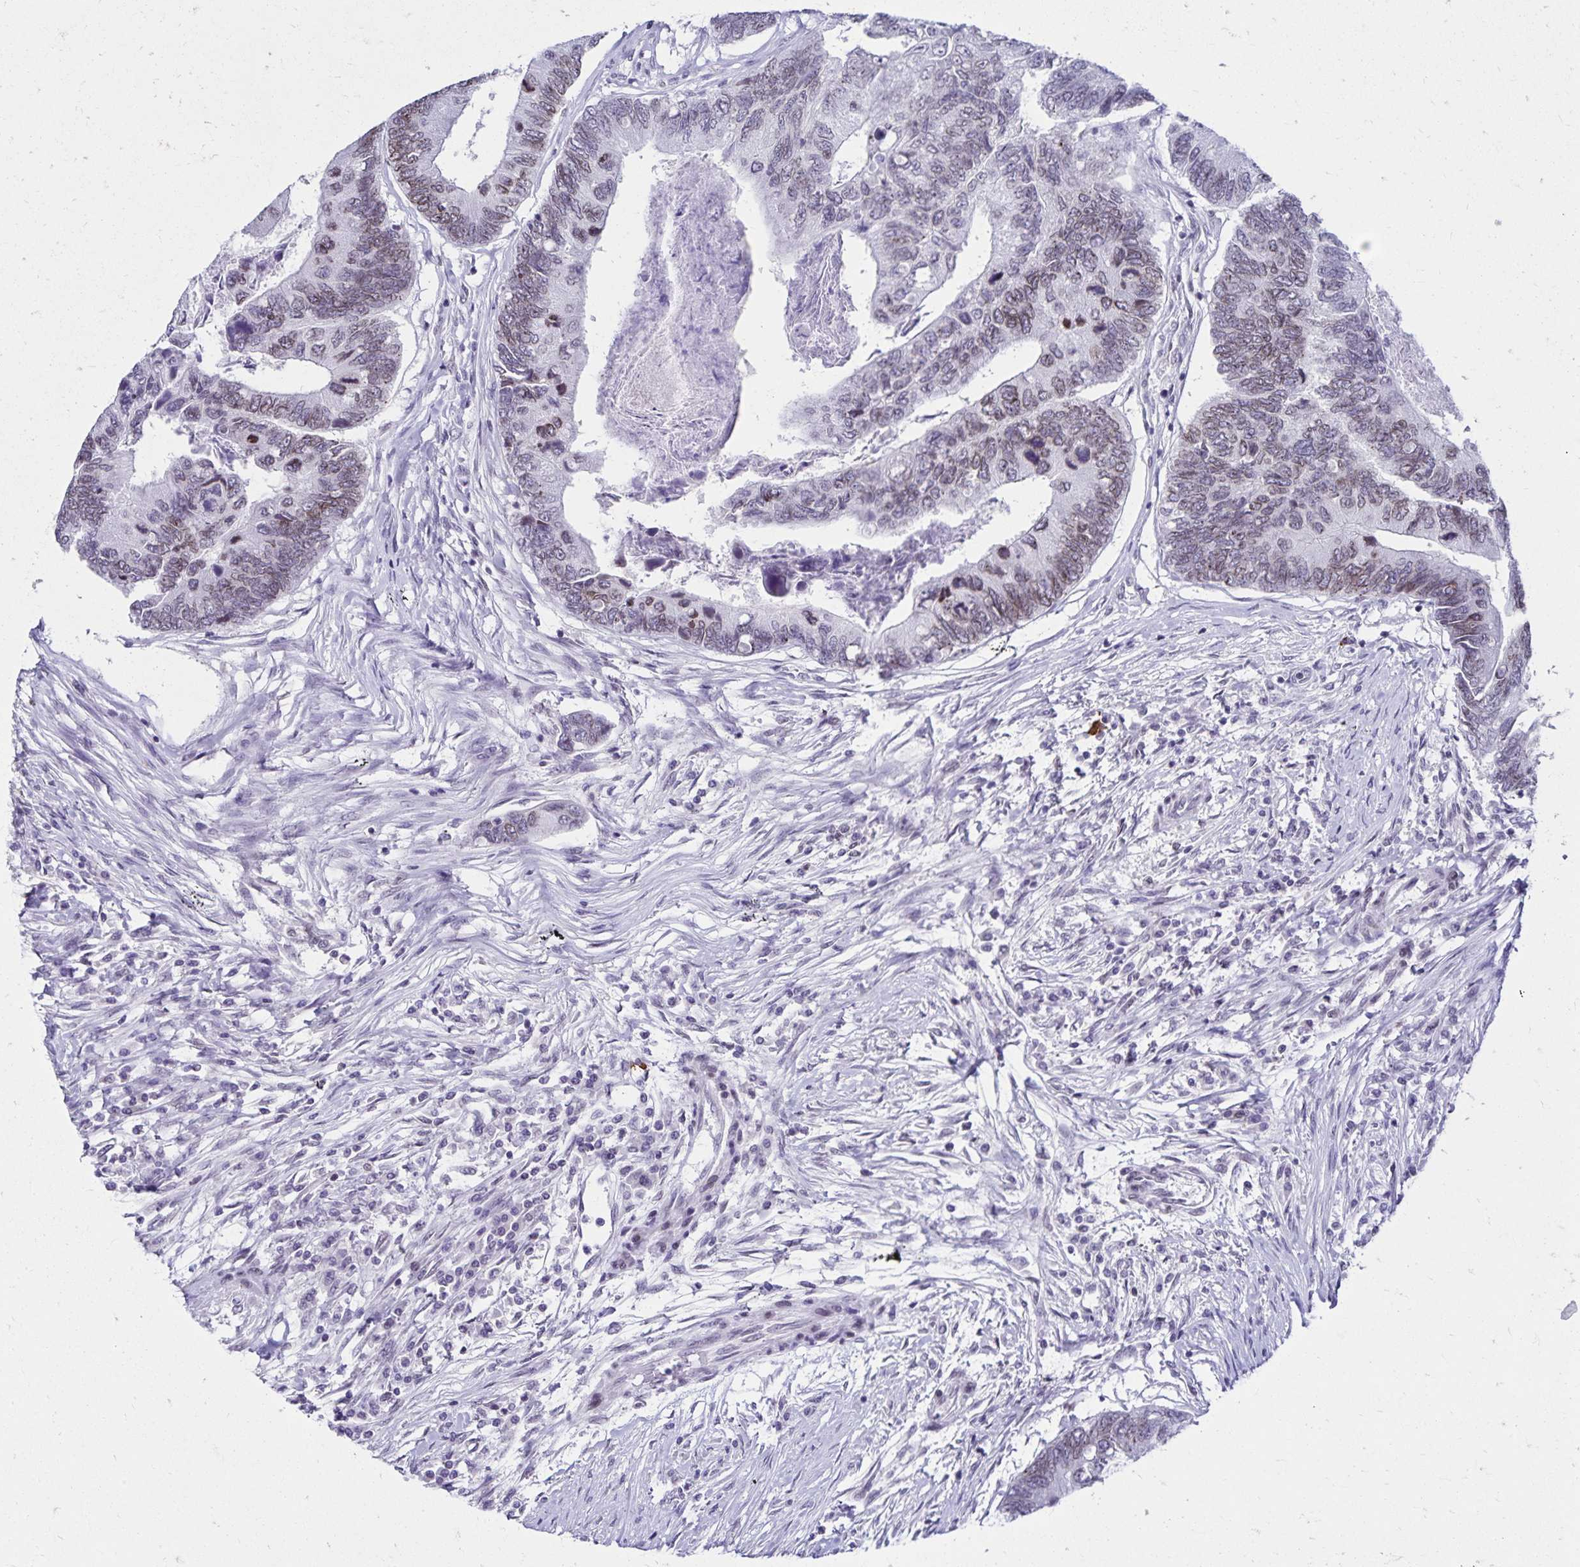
{"staining": {"intensity": "negative", "quantity": "none", "location": "none"}, "tissue": "colorectal cancer", "cell_type": "Tumor cells", "image_type": "cancer", "snomed": [{"axis": "morphology", "description": "Adenocarcinoma, NOS"}, {"axis": "topography", "description": "Colon"}], "caption": "A histopathology image of human colorectal cancer is negative for staining in tumor cells. (DAB IHC, high magnification).", "gene": "FAM166C", "patient": {"sex": "female", "age": 67}}